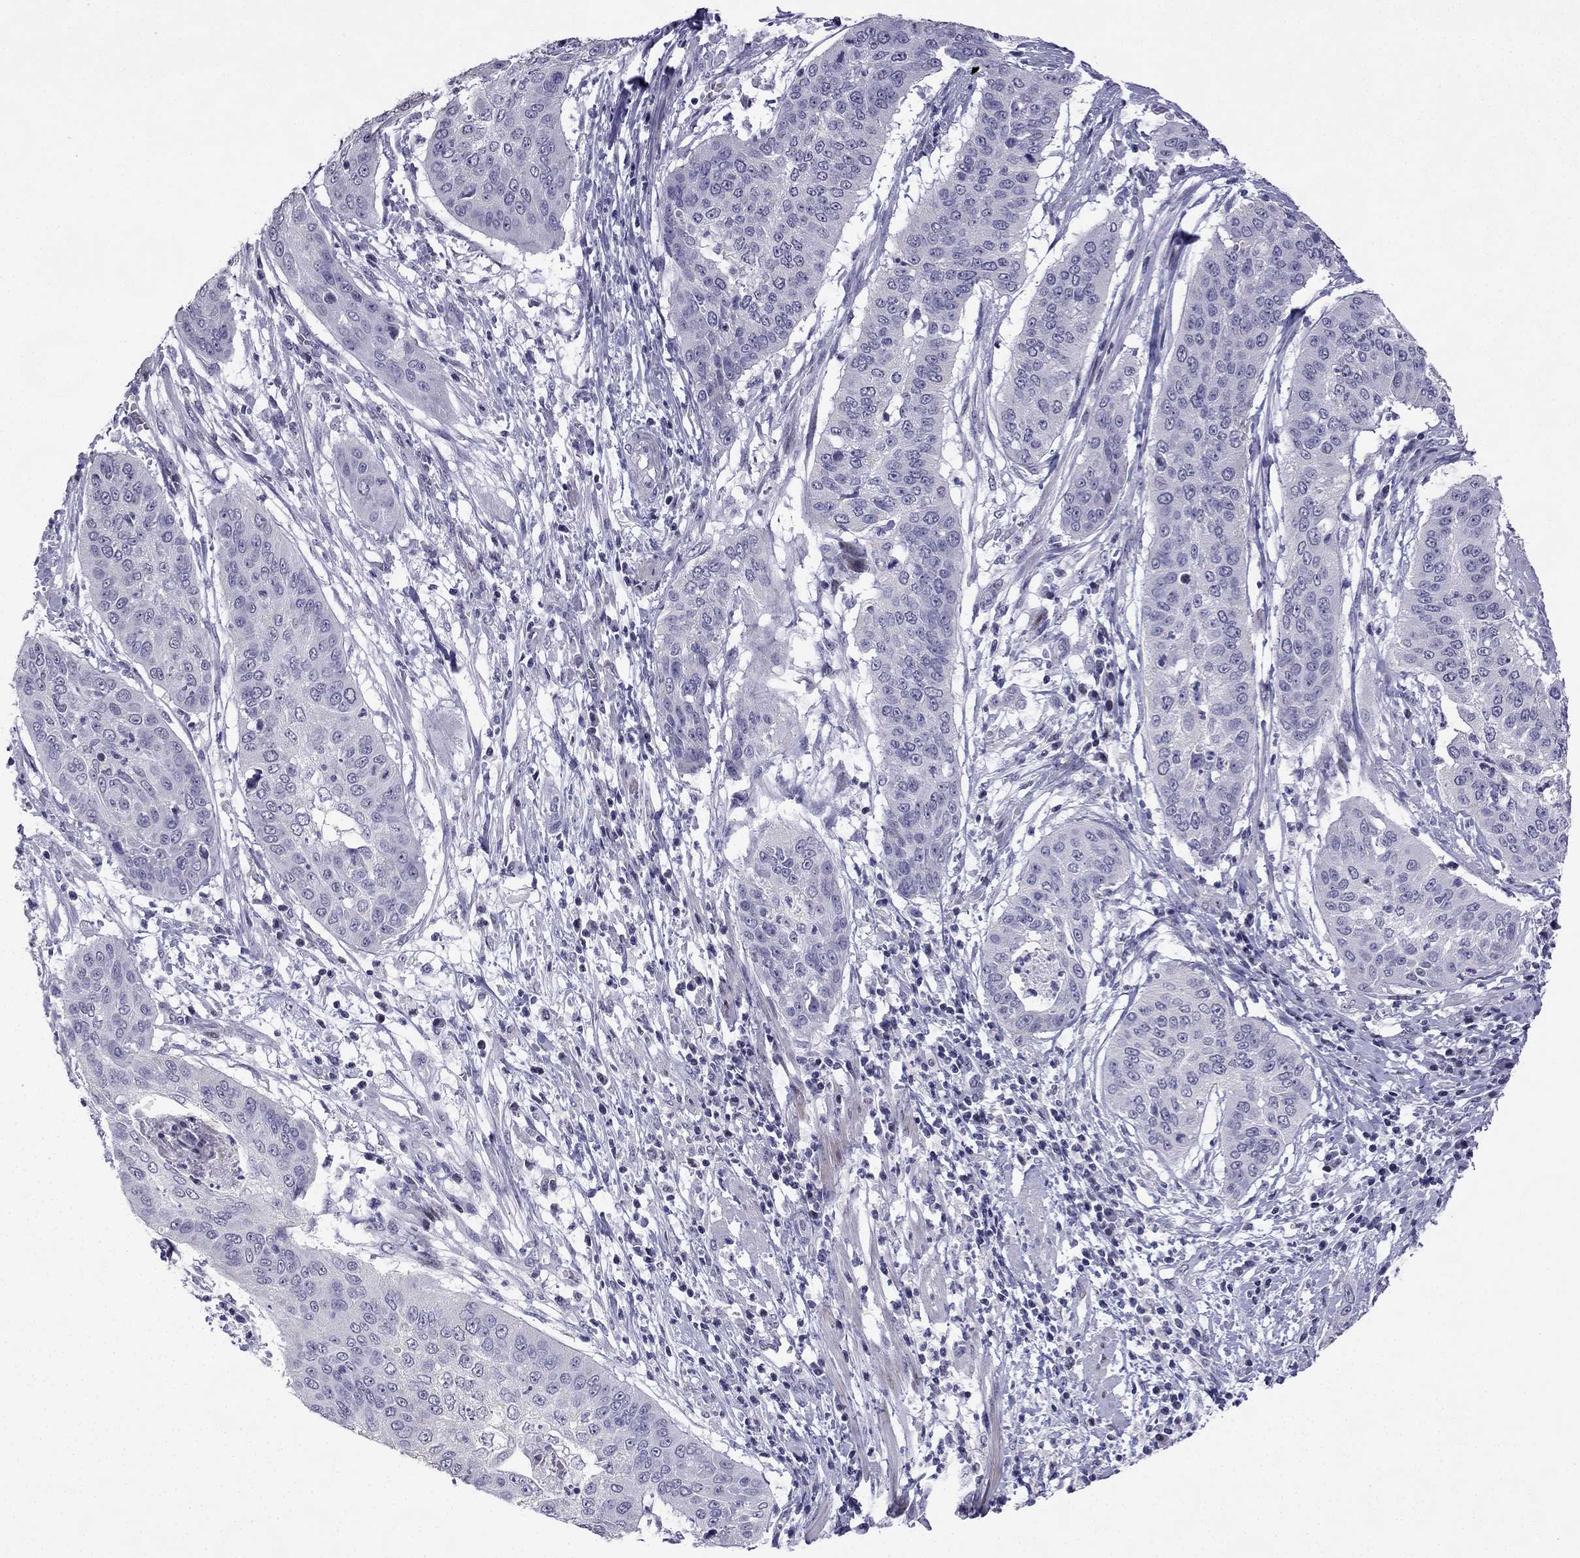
{"staining": {"intensity": "negative", "quantity": "none", "location": "none"}, "tissue": "cervical cancer", "cell_type": "Tumor cells", "image_type": "cancer", "snomed": [{"axis": "morphology", "description": "Squamous cell carcinoma, NOS"}, {"axis": "topography", "description": "Cervix"}], "caption": "The image shows no staining of tumor cells in squamous cell carcinoma (cervical).", "gene": "CFAP70", "patient": {"sex": "female", "age": 39}}